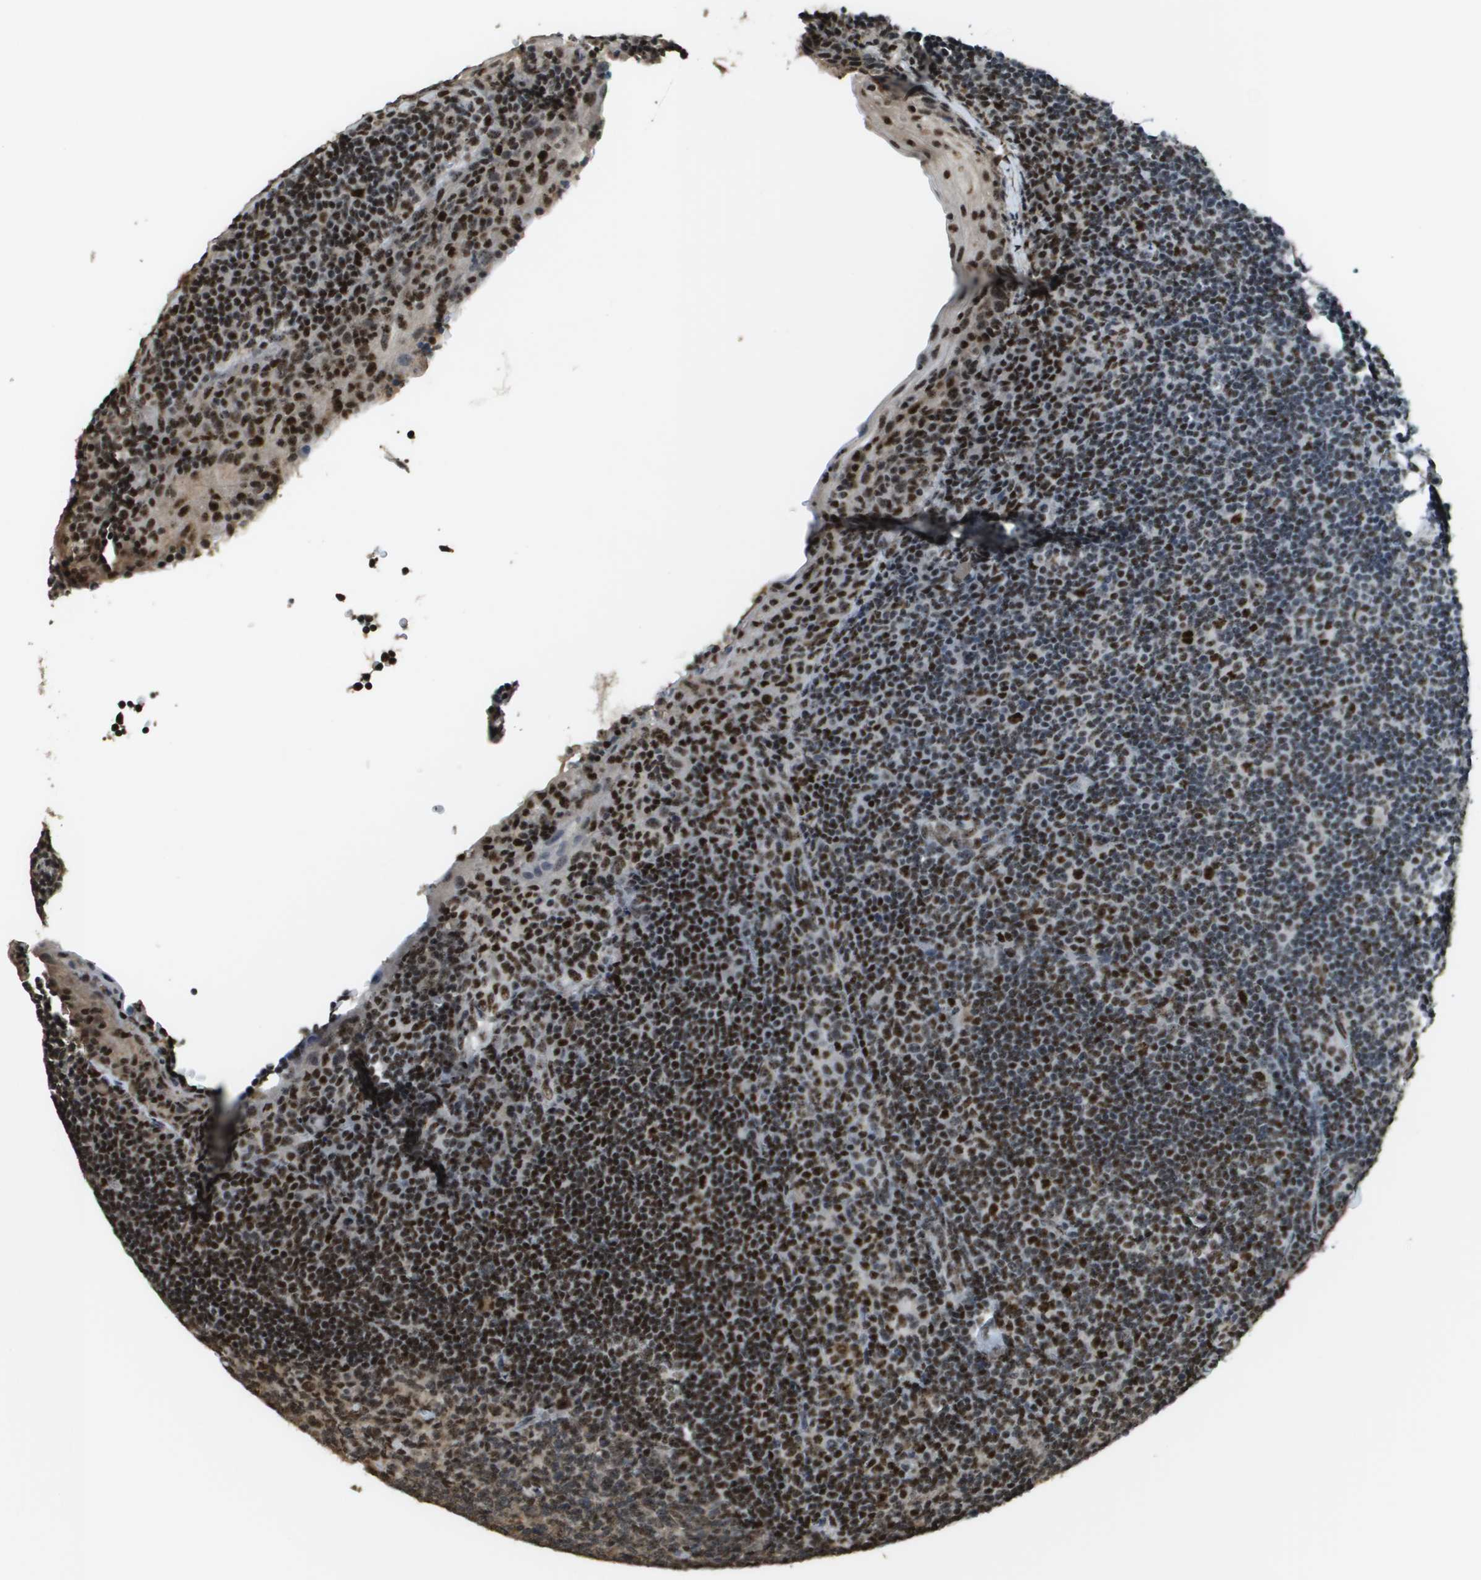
{"staining": {"intensity": "moderate", "quantity": ">75%", "location": "nuclear"}, "tissue": "tonsil", "cell_type": "Germinal center cells", "image_type": "normal", "snomed": [{"axis": "morphology", "description": "Normal tissue, NOS"}, {"axis": "topography", "description": "Tonsil"}], "caption": "A medium amount of moderate nuclear positivity is present in about >75% of germinal center cells in normal tonsil.", "gene": "SP100", "patient": {"sex": "male", "age": 37}}